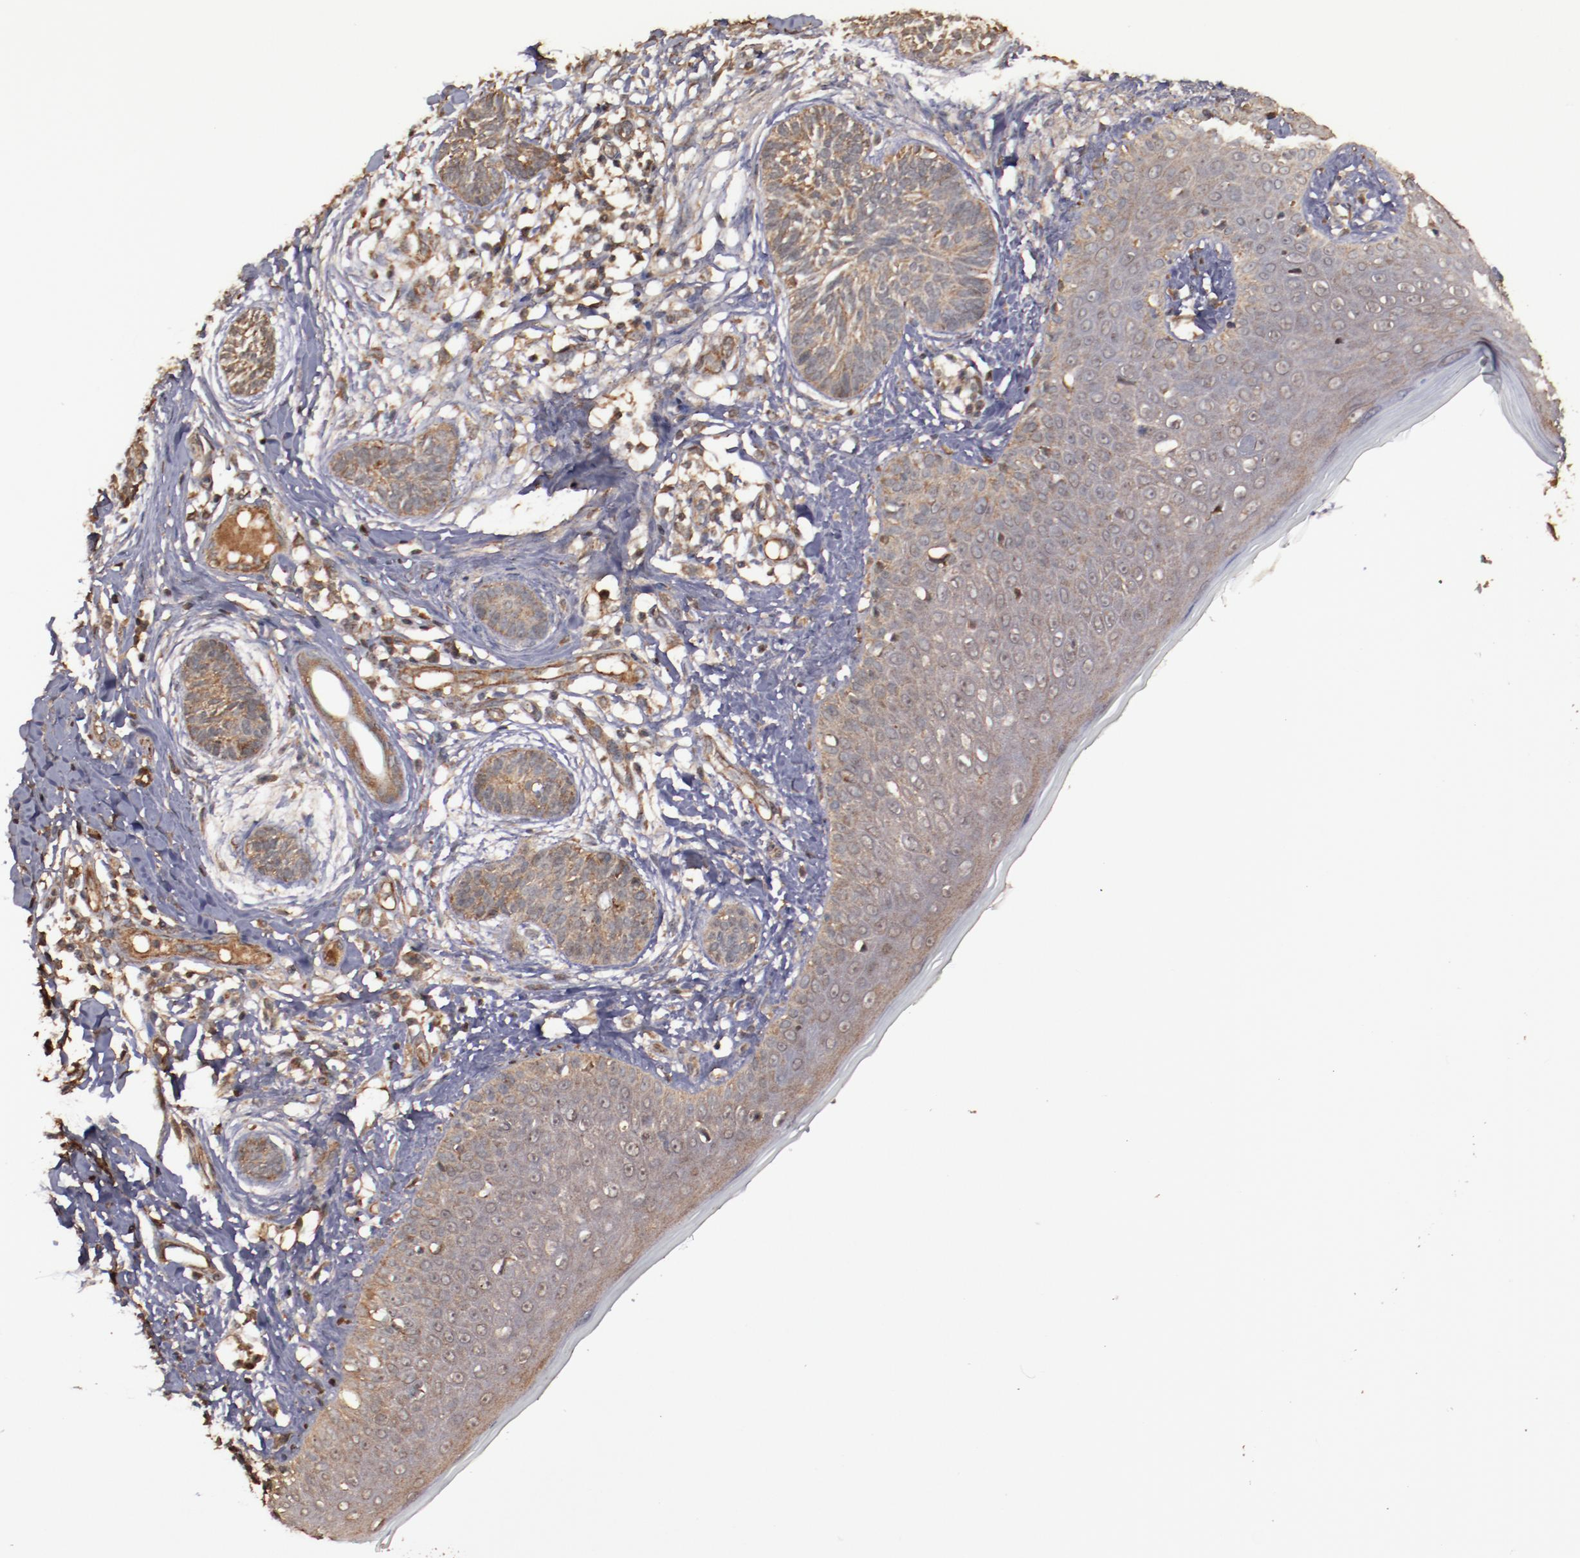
{"staining": {"intensity": "moderate", "quantity": ">75%", "location": "cytoplasmic/membranous"}, "tissue": "skin cancer", "cell_type": "Tumor cells", "image_type": "cancer", "snomed": [{"axis": "morphology", "description": "Normal tissue, NOS"}, {"axis": "morphology", "description": "Basal cell carcinoma"}, {"axis": "topography", "description": "Skin"}], "caption": "Brown immunohistochemical staining in human basal cell carcinoma (skin) reveals moderate cytoplasmic/membranous expression in about >75% of tumor cells.", "gene": "TXNDC16", "patient": {"sex": "male", "age": 63}}